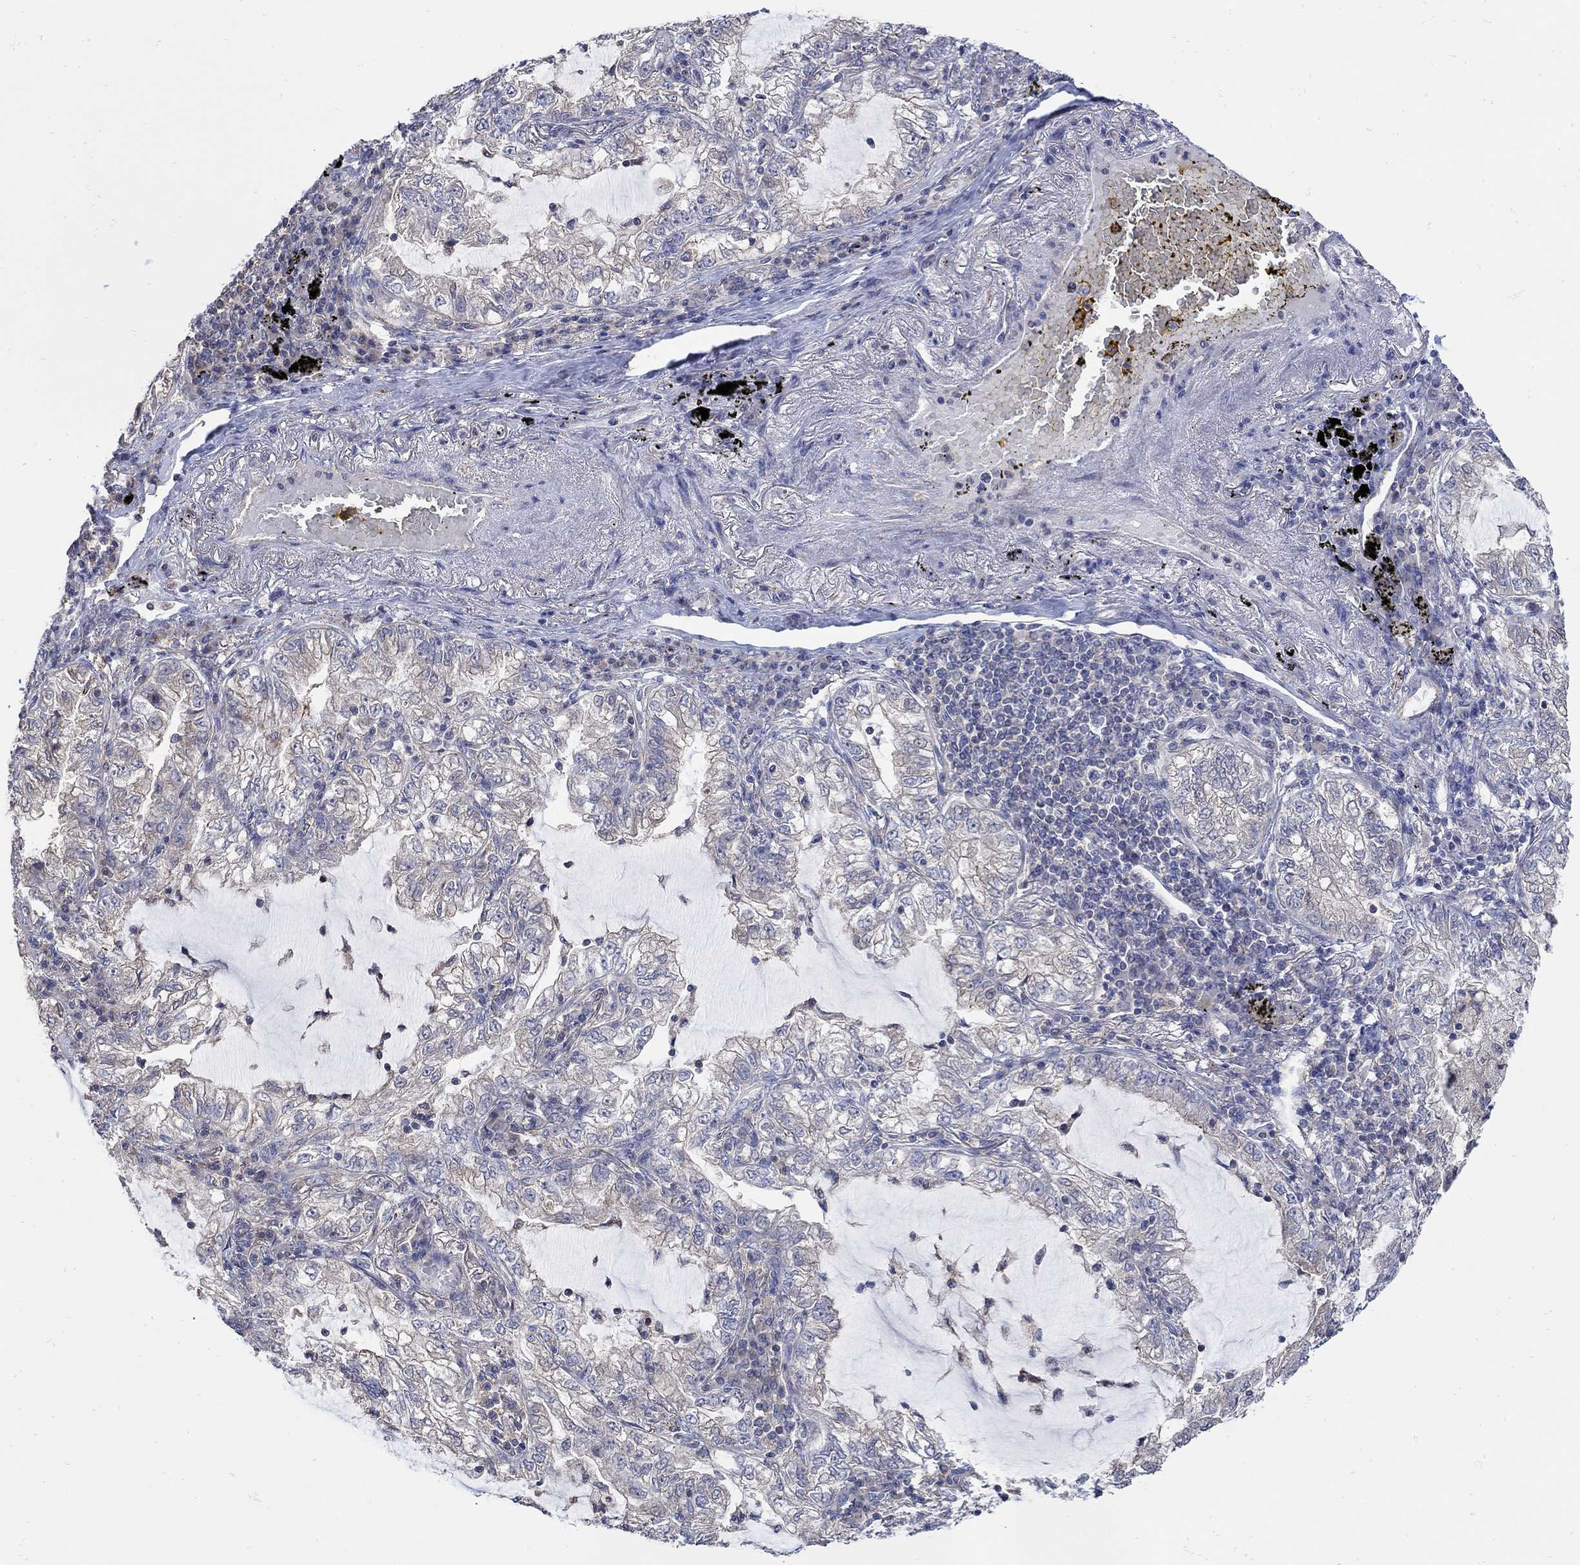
{"staining": {"intensity": "negative", "quantity": "none", "location": "none"}, "tissue": "lung cancer", "cell_type": "Tumor cells", "image_type": "cancer", "snomed": [{"axis": "morphology", "description": "Adenocarcinoma, NOS"}, {"axis": "topography", "description": "Lung"}], "caption": "Immunohistochemical staining of human lung cancer exhibits no significant staining in tumor cells. The staining was performed using DAB to visualize the protein expression in brown, while the nuclei were stained in blue with hematoxylin (Magnification: 20x).", "gene": "TEKT3", "patient": {"sex": "female", "age": 73}}